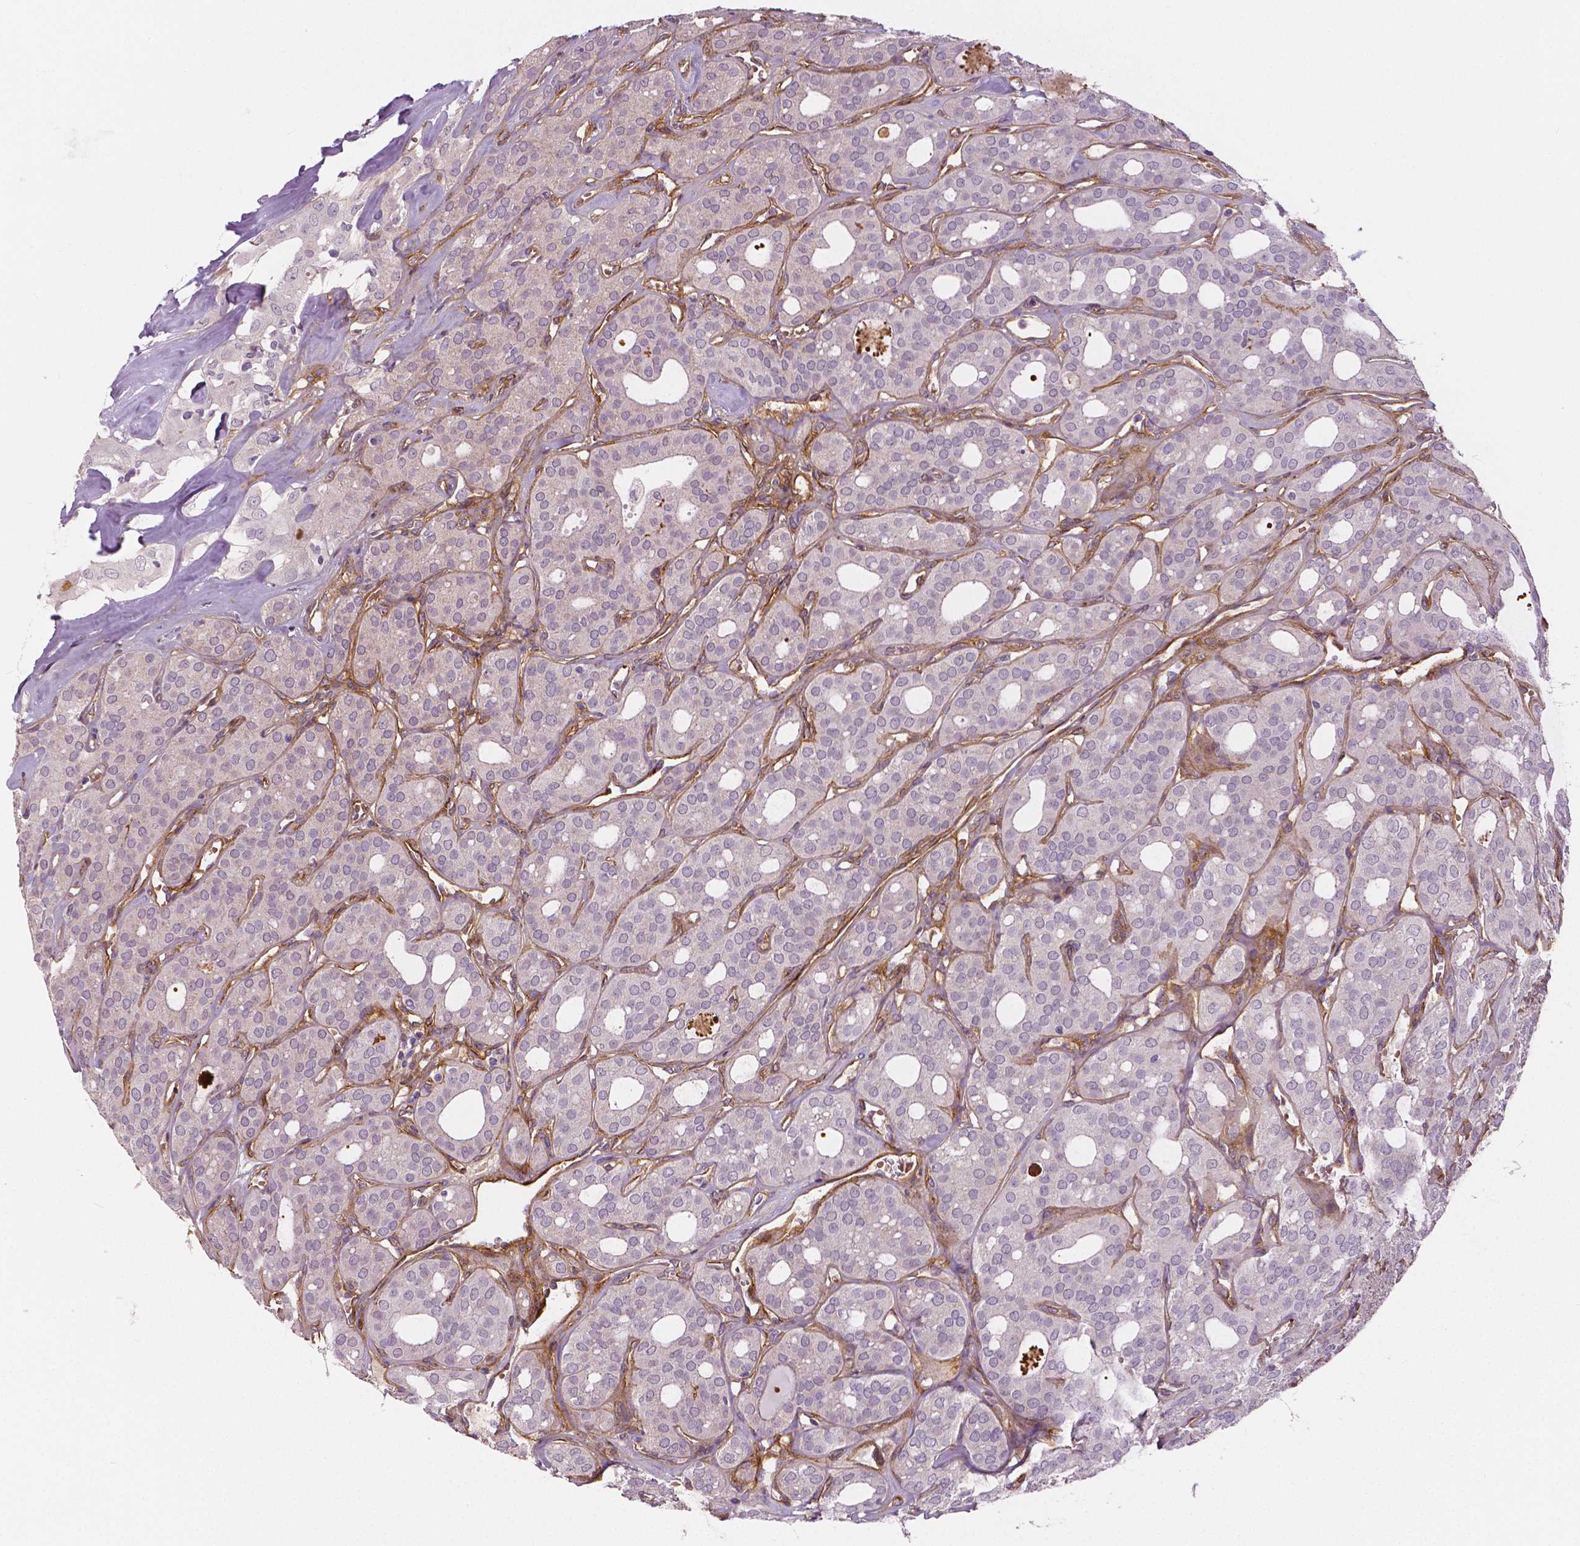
{"staining": {"intensity": "negative", "quantity": "none", "location": "none"}, "tissue": "thyroid cancer", "cell_type": "Tumor cells", "image_type": "cancer", "snomed": [{"axis": "morphology", "description": "Follicular adenoma carcinoma, NOS"}, {"axis": "topography", "description": "Thyroid gland"}], "caption": "High magnification brightfield microscopy of follicular adenoma carcinoma (thyroid) stained with DAB (3,3'-diaminobenzidine) (brown) and counterstained with hematoxylin (blue): tumor cells show no significant staining.", "gene": "FLT1", "patient": {"sex": "male", "age": 75}}